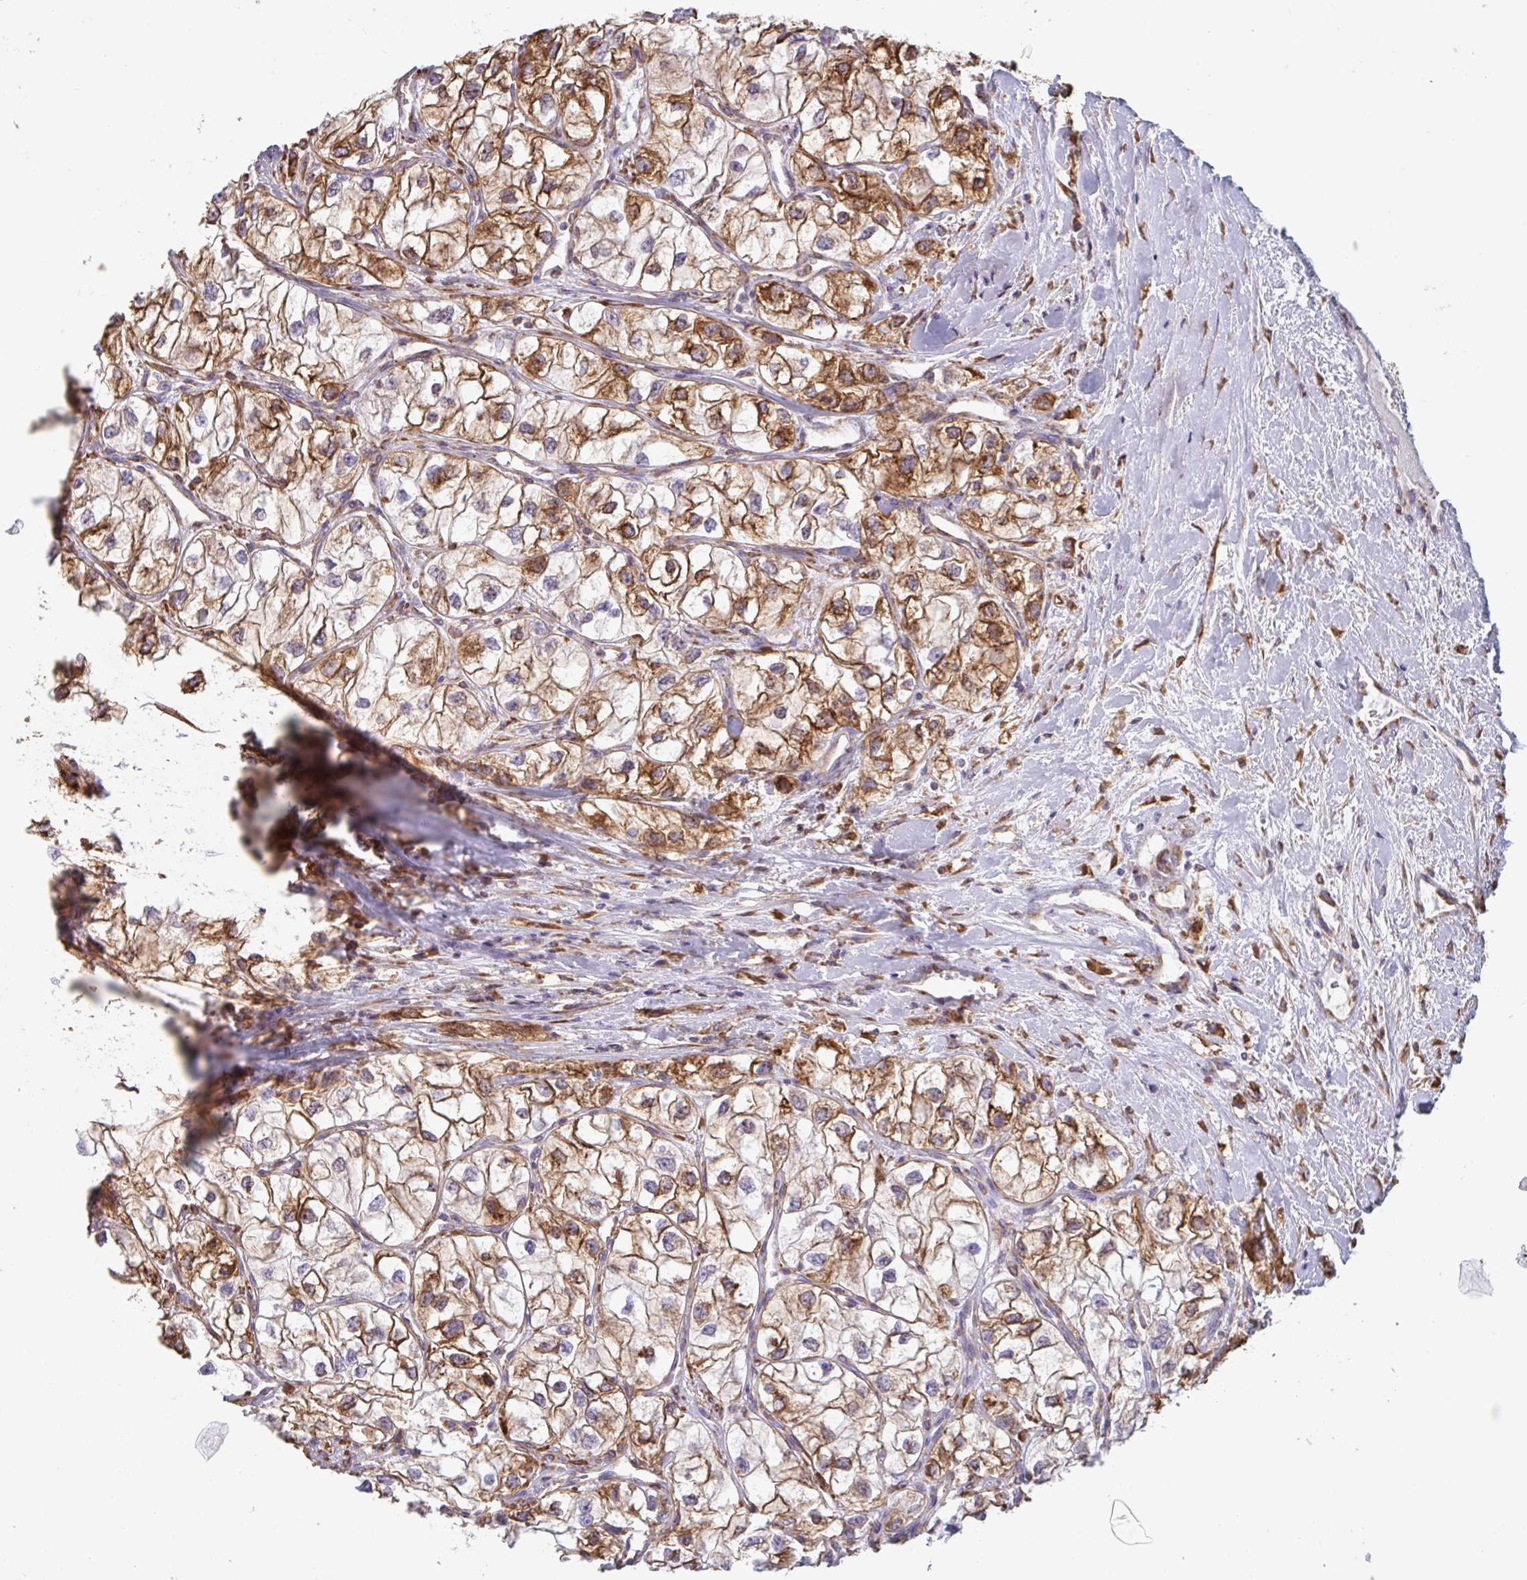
{"staining": {"intensity": "strong", "quantity": "25%-75%", "location": "cytoplasmic/membranous"}, "tissue": "renal cancer", "cell_type": "Tumor cells", "image_type": "cancer", "snomed": [{"axis": "morphology", "description": "Adenocarcinoma, NOS"}, {"axis": "topography", "description": "Kidney"}], "caption": "Immunohistochemical staining of human renal adenocarcinoma demonstrates high levels of strong cytoplasmic/membranous staining in about 25%-75% of tumor cells.", "gene": "DOK4", "patient": {"sex": "male", "age": 59}}